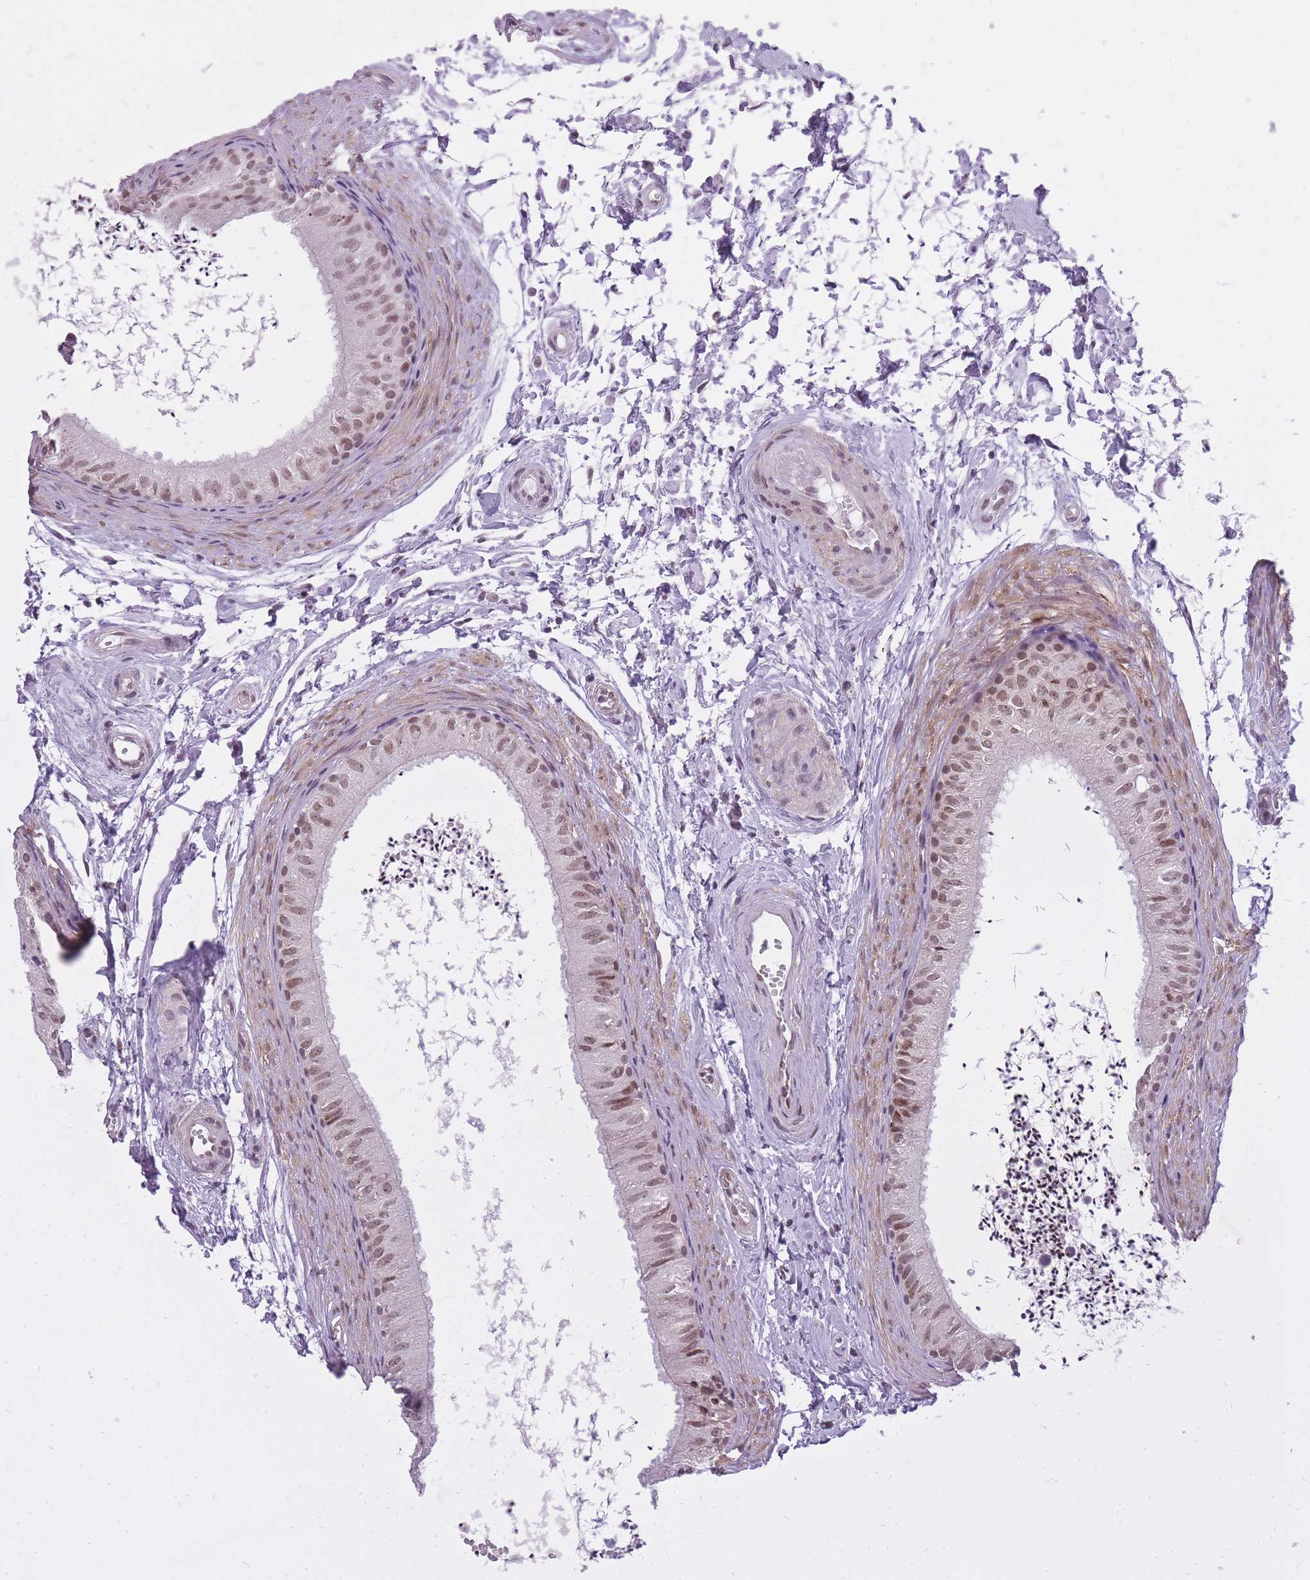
{"staining": {"intensity": "moderate", "quantity": ">75%", "location": "nuclear"}, "tissue": "epididymis", "cell_type": "Glandular cells", "image_type": "normal", "snomed": [{"axis": "morphology", "description": "Normal tissue, NOS"}, {"axis": "topography", "description": "Epididymis"}], "caption": "Human epididymis stained with a brown dye displays moderate nuclear positive positivity in about >75% of glandular cells.", "gene": "TIGD1", "patient": {"sex": "male", "age": 56}}